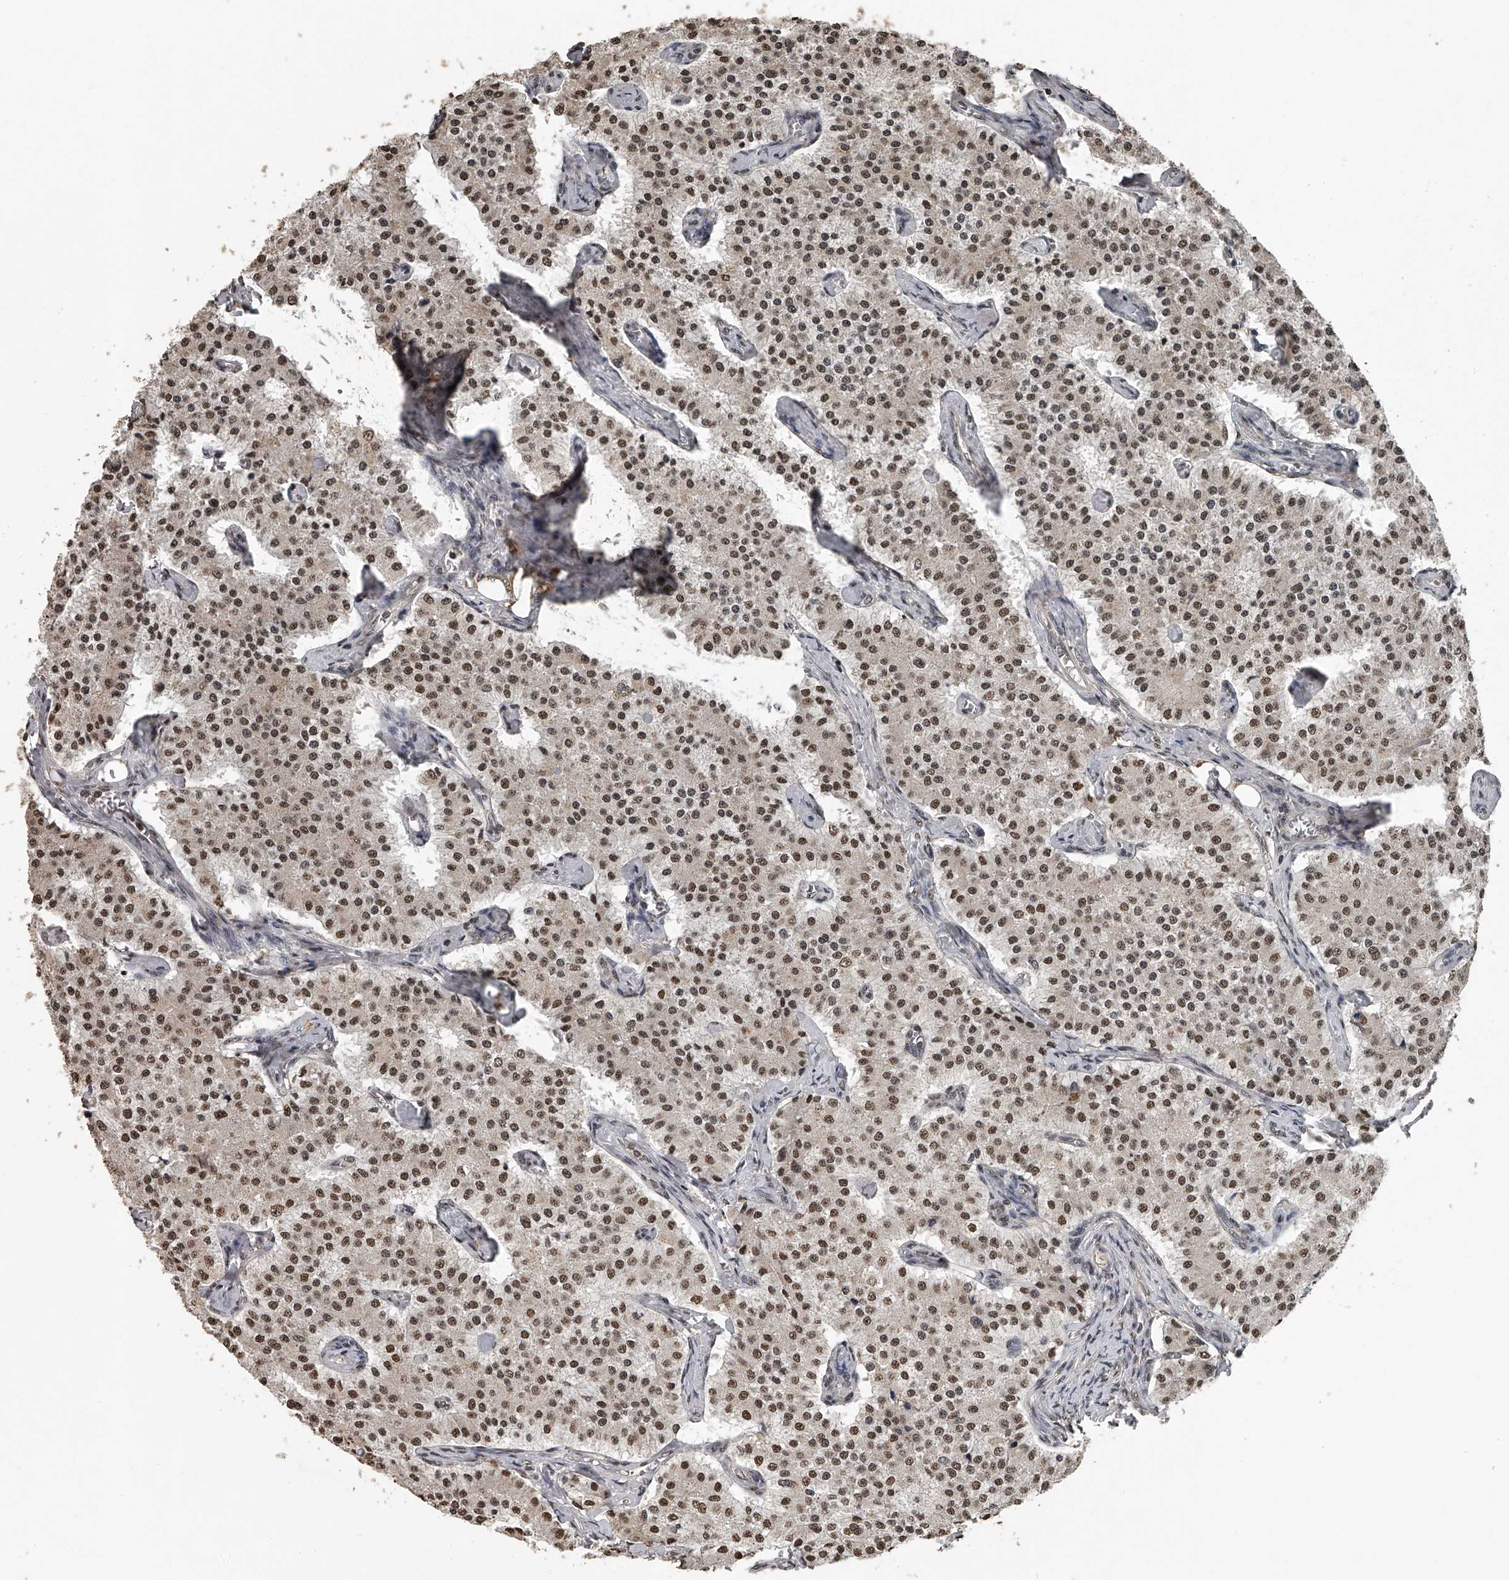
{"staining": {"intensity": "moderate", "quantity": ">75%", "location": "nuclear"}, "tissue": "carcinoid", "cell_type": "Tumor cells", "image_type": "cancer", "snomed": [{"axis": "morphology", "description": "Carcinoid, malignant, NOS"}, {"axis": "topography", "description": "Colon"}], "caption": "IHC staining of carcinoid (malignant), which demonstrates medium levels of moderate nuclear expression in approximately >75% of tumor cells indicating moderate nuclear protein positivity. The staining was performed using DAB (brown) for protein detection and nuclei were counterstained in hematoxylin (blue).", "gene": "PLEKHG1", "patient": {"sex": "female", "age": 52}}